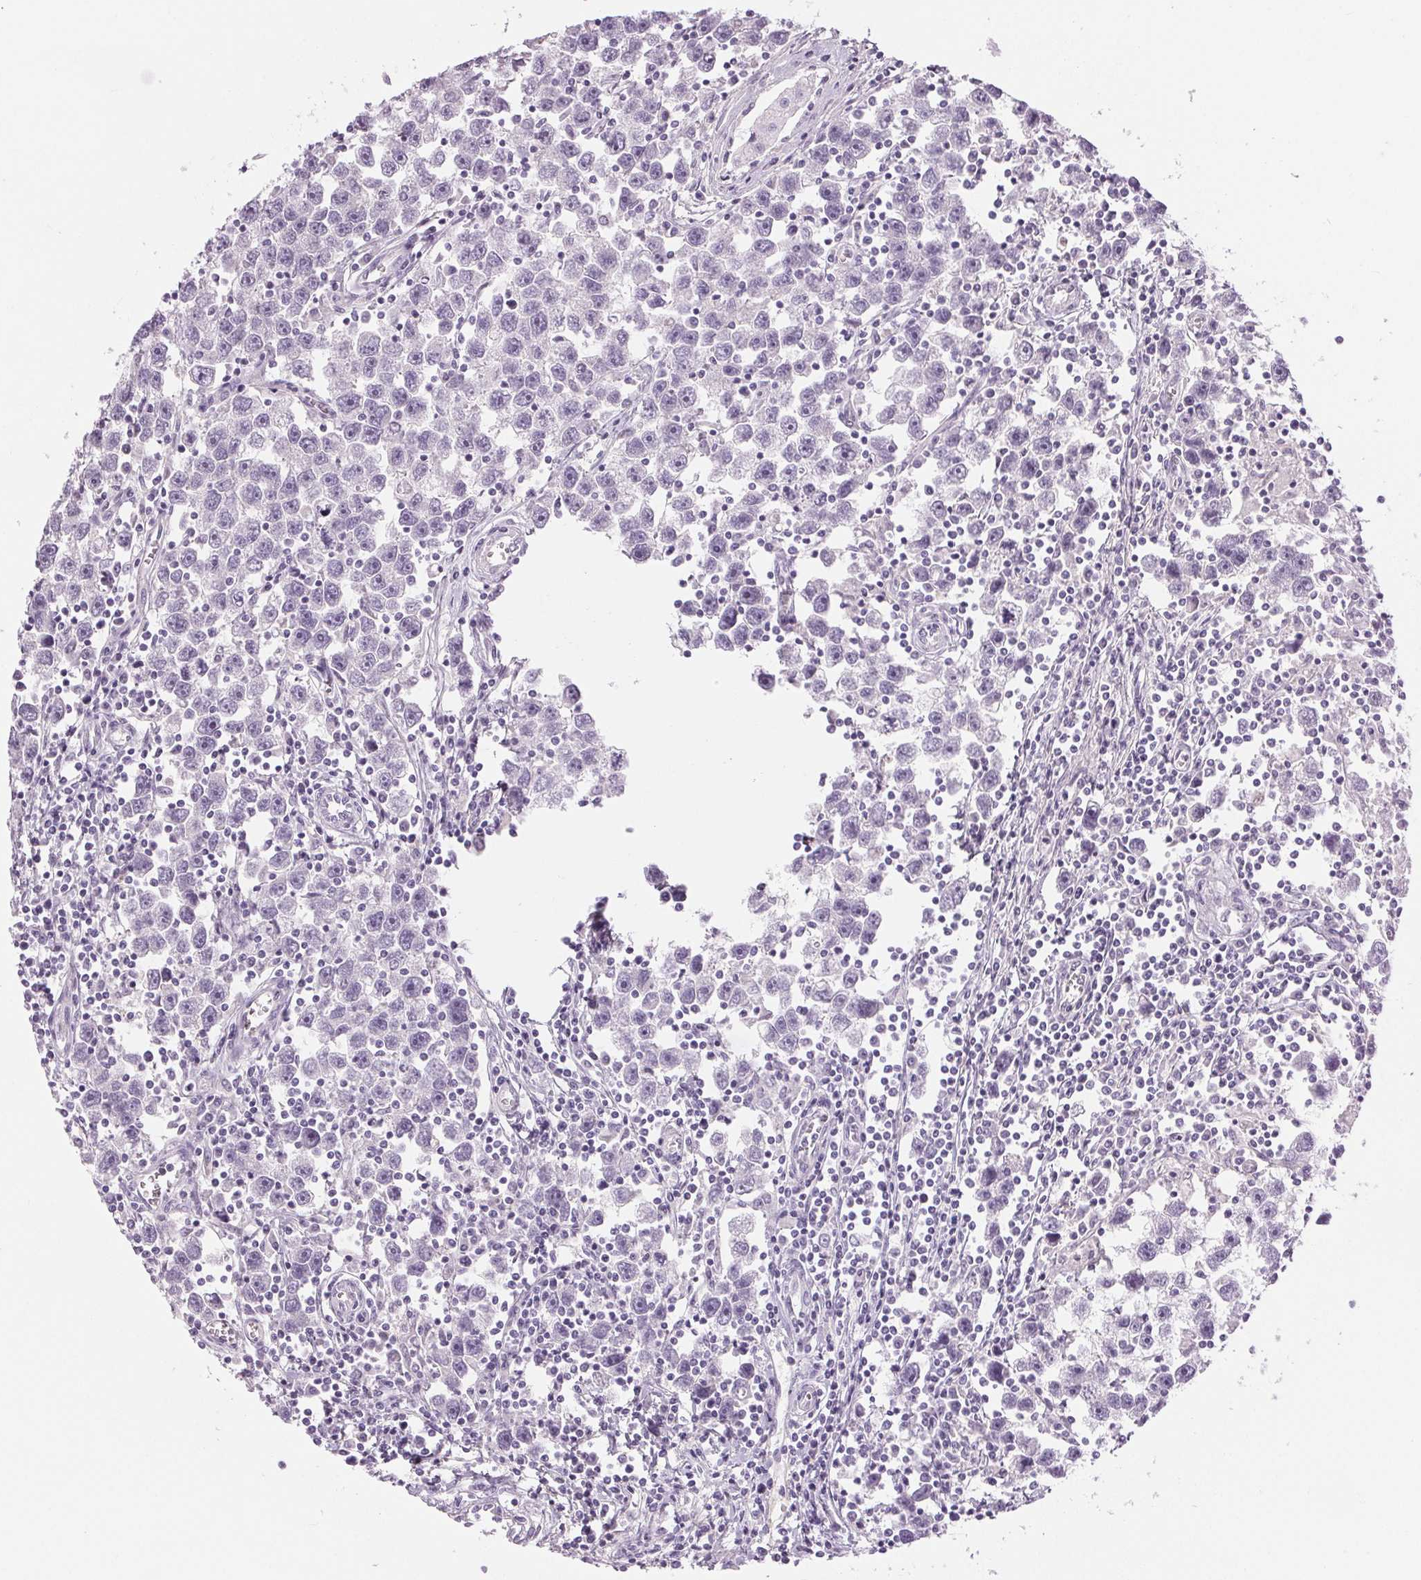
{"staining": {"intensity": "negative", "quantity": "none", "location": "none"}, "tissue": "testis cancer", "cell_type": "Tumor cells", "image_type": "cancer", "snomed": [{"axis": "morphology", "description": "Seminoma, NOS"}, {"axis": "topography", "description": "Testis"}], "caption": "Immunohistochemistry (IHC) image of neoplastic tissue: human testis cancer stained with DAB (3,3'-diaminobenzidine) exhibits no significant protein expression in tumor cells.", "gene": "MISP", "patient": {"sex": "male", "age": 30}}